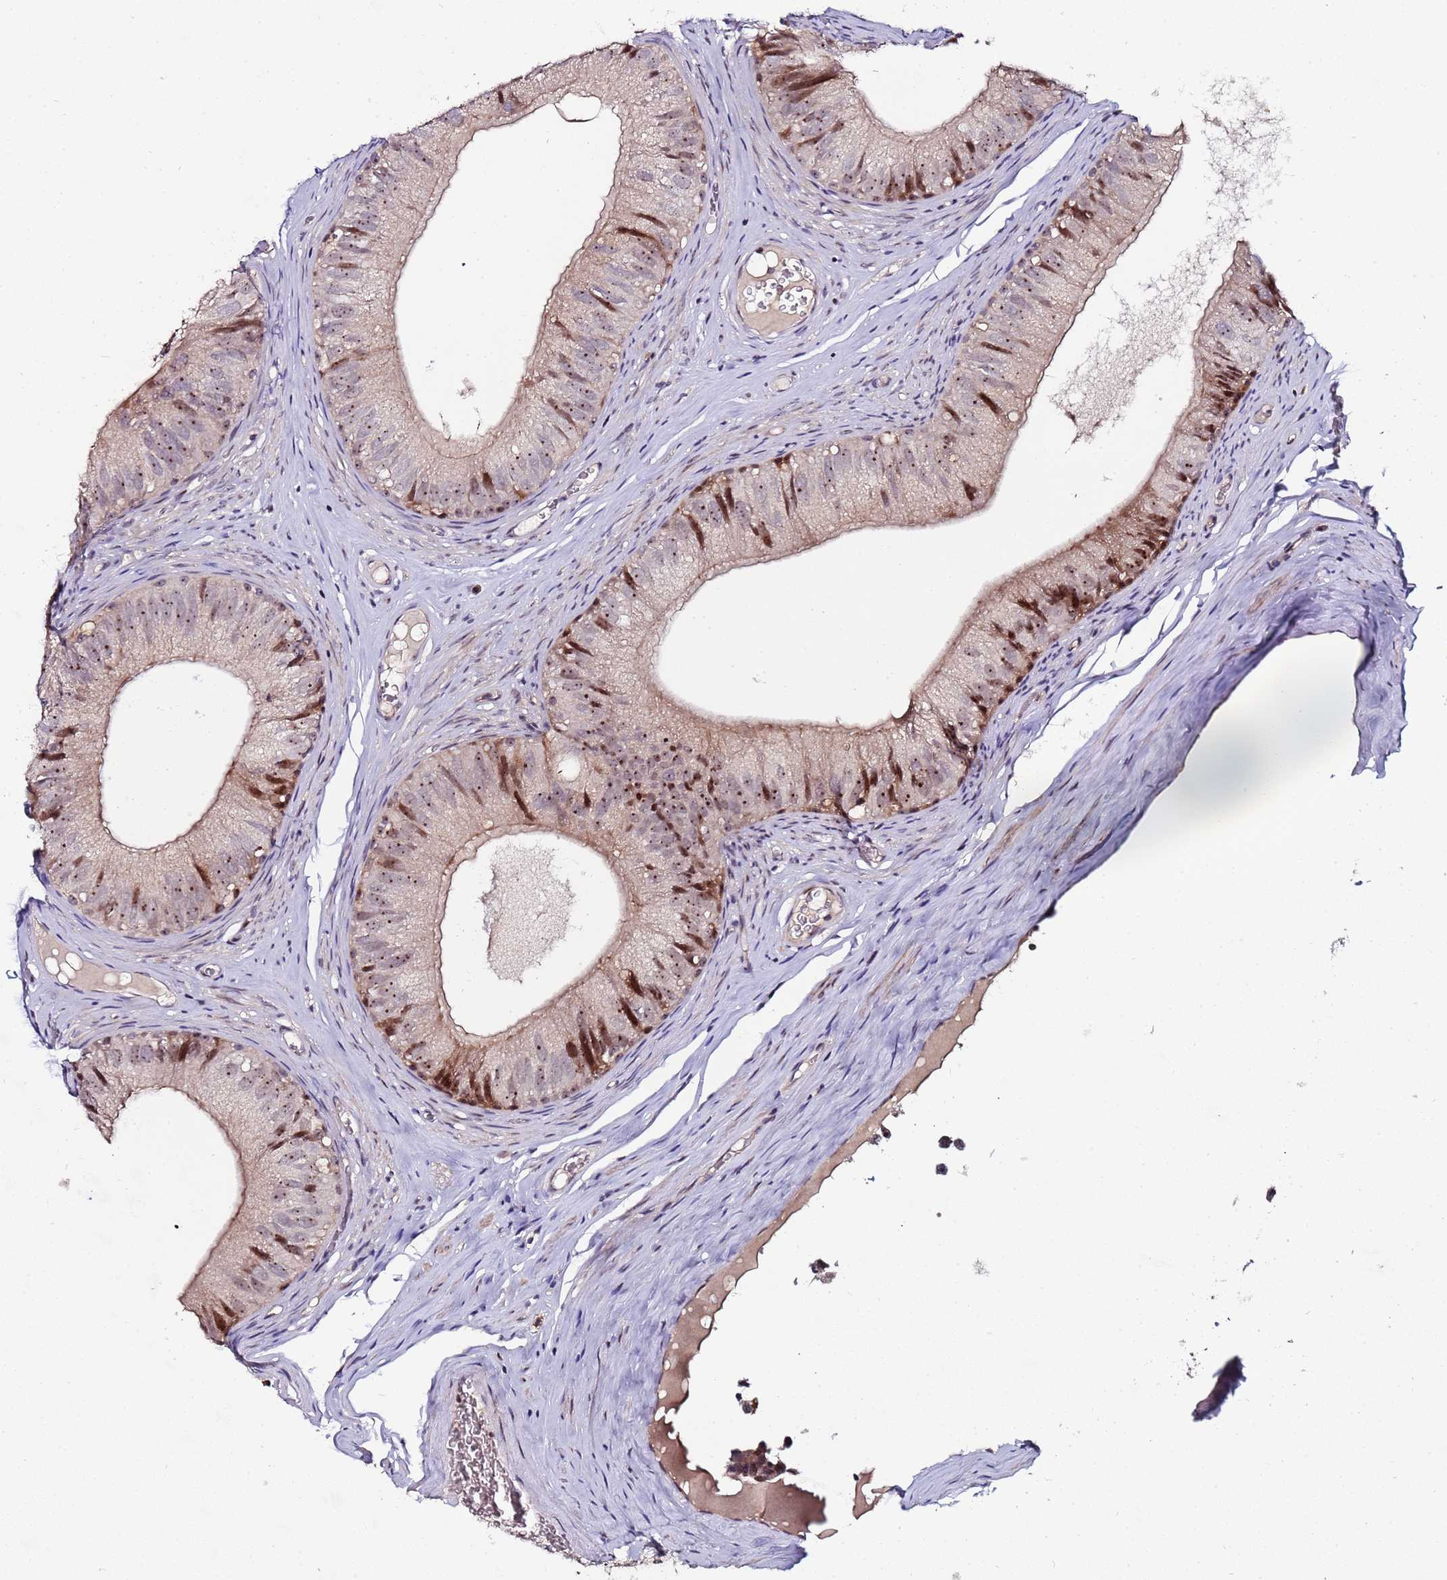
{"staining": {"intensity": "strong", "quantity": "<25%", "location": "nuclear"}, "tissue": "epididymis", "cell_type": "Glandular cells", "image_type": "normal", "snomed": [{"axis": "morphology", "description": "Normal tissue, NOS"}, {"axis": "topography", "description": "Epididymis"}], "caption": "Immunohistochemical staining of benign human epididymis reveals <25% levels of strong nuclear protein expression in about <25% of glandular cells. (DAB = brown stain, brightfield microscopy at high magnification).", "gene": "KRI1", "patient": {"sex": "male", "age": 36}}